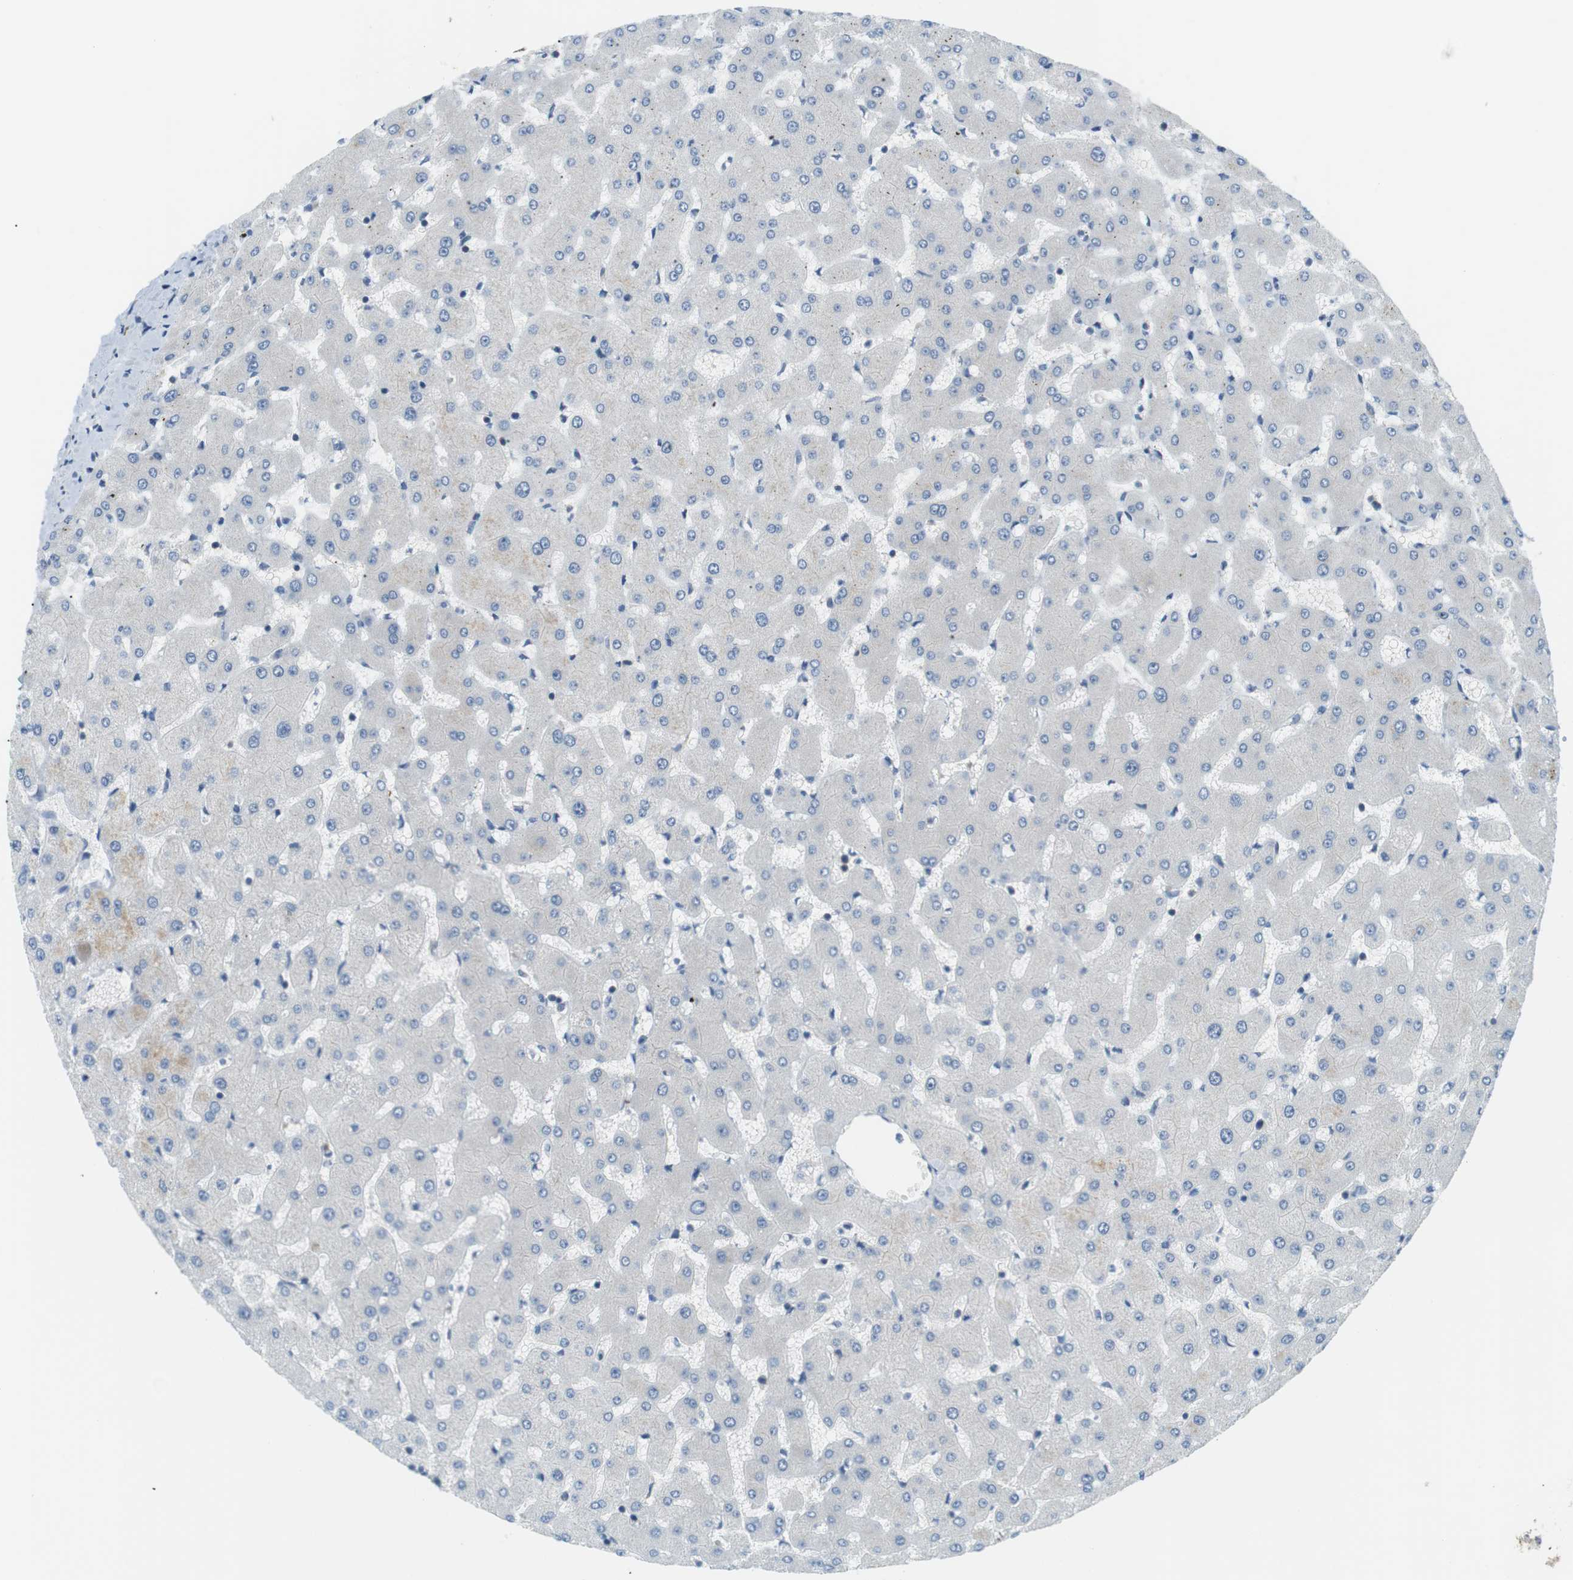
{"staining": {"intensity": "negative", "quantity": "none", "location": "none"}, "tissue": "liver", "cell_type": "Cholangiocytes", "image_type": "normal", "snomed": [{"axis": "morphology", "description": "Normal tissue, NOS"}, {"axis": "topography", "description": "Liver"}], "caption": "This is a image of immunohistochemistry (IHC) staining of benign liver, which shows no positivity in cholangiocytes.", "gene": "TMEM200A", "patient": {"sex": "female", "age": 63}}